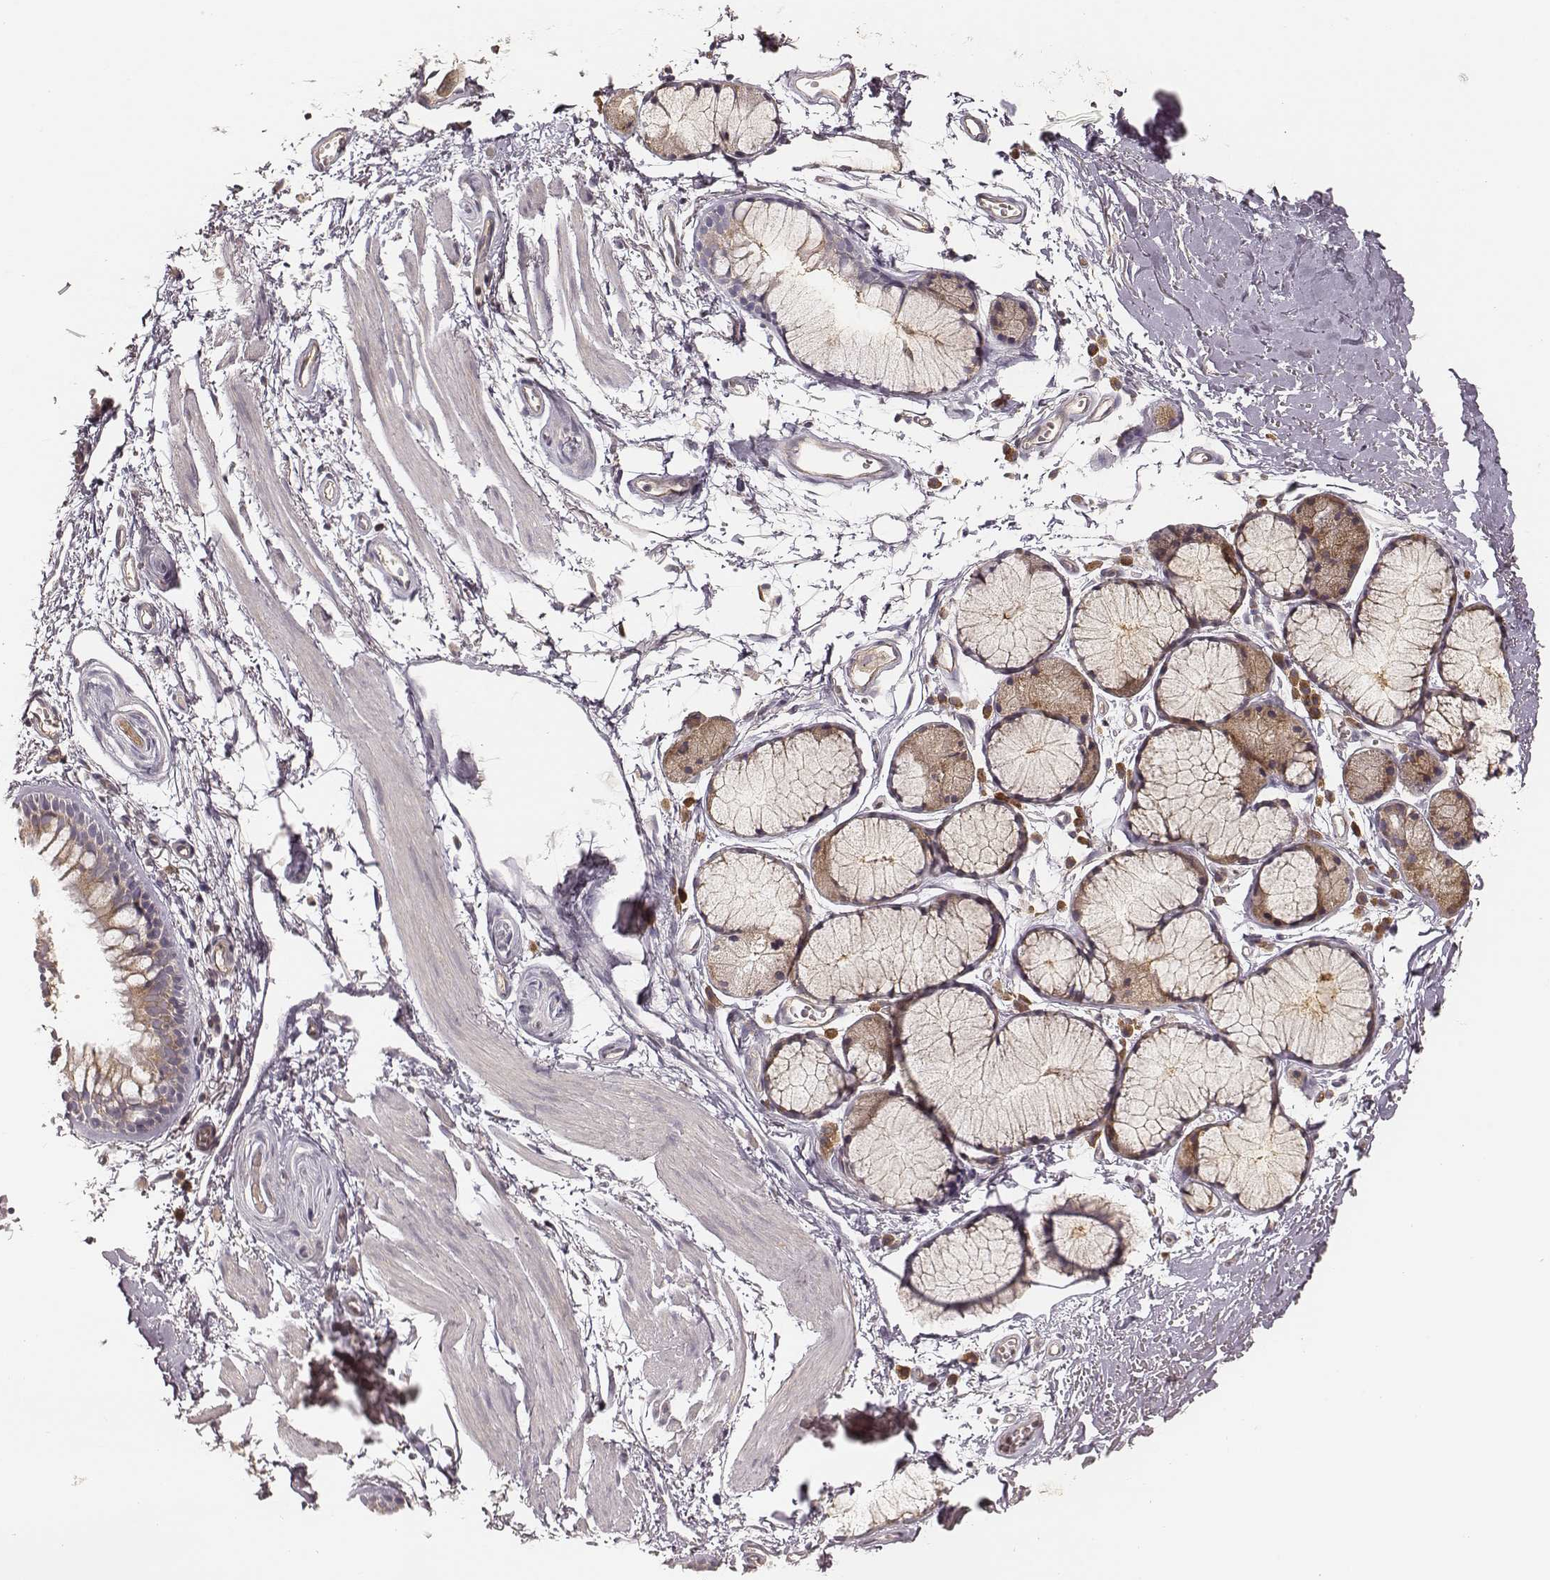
{"staining": {"intensity": "negative", "quantity": "none", "location": "none"}, "tissue": "adipose tissue", "cell_type": "Adipocytes", "image_type": "normal", "snomed": [{"axis": "morphology", "description": "Normal tissue, NOS"}, {"axis": "topography", "description": "Cartilage tissue"}, {"axis": "topography", "description": "Bronchus"}], "caption": "Immunohistochemistry image of unremarkable human adipose tissue stained for a protein (brown), which reveals no staining in adipocytes.", "gene": "CARS1", "patient": {"sex": "female", "age": 79}}